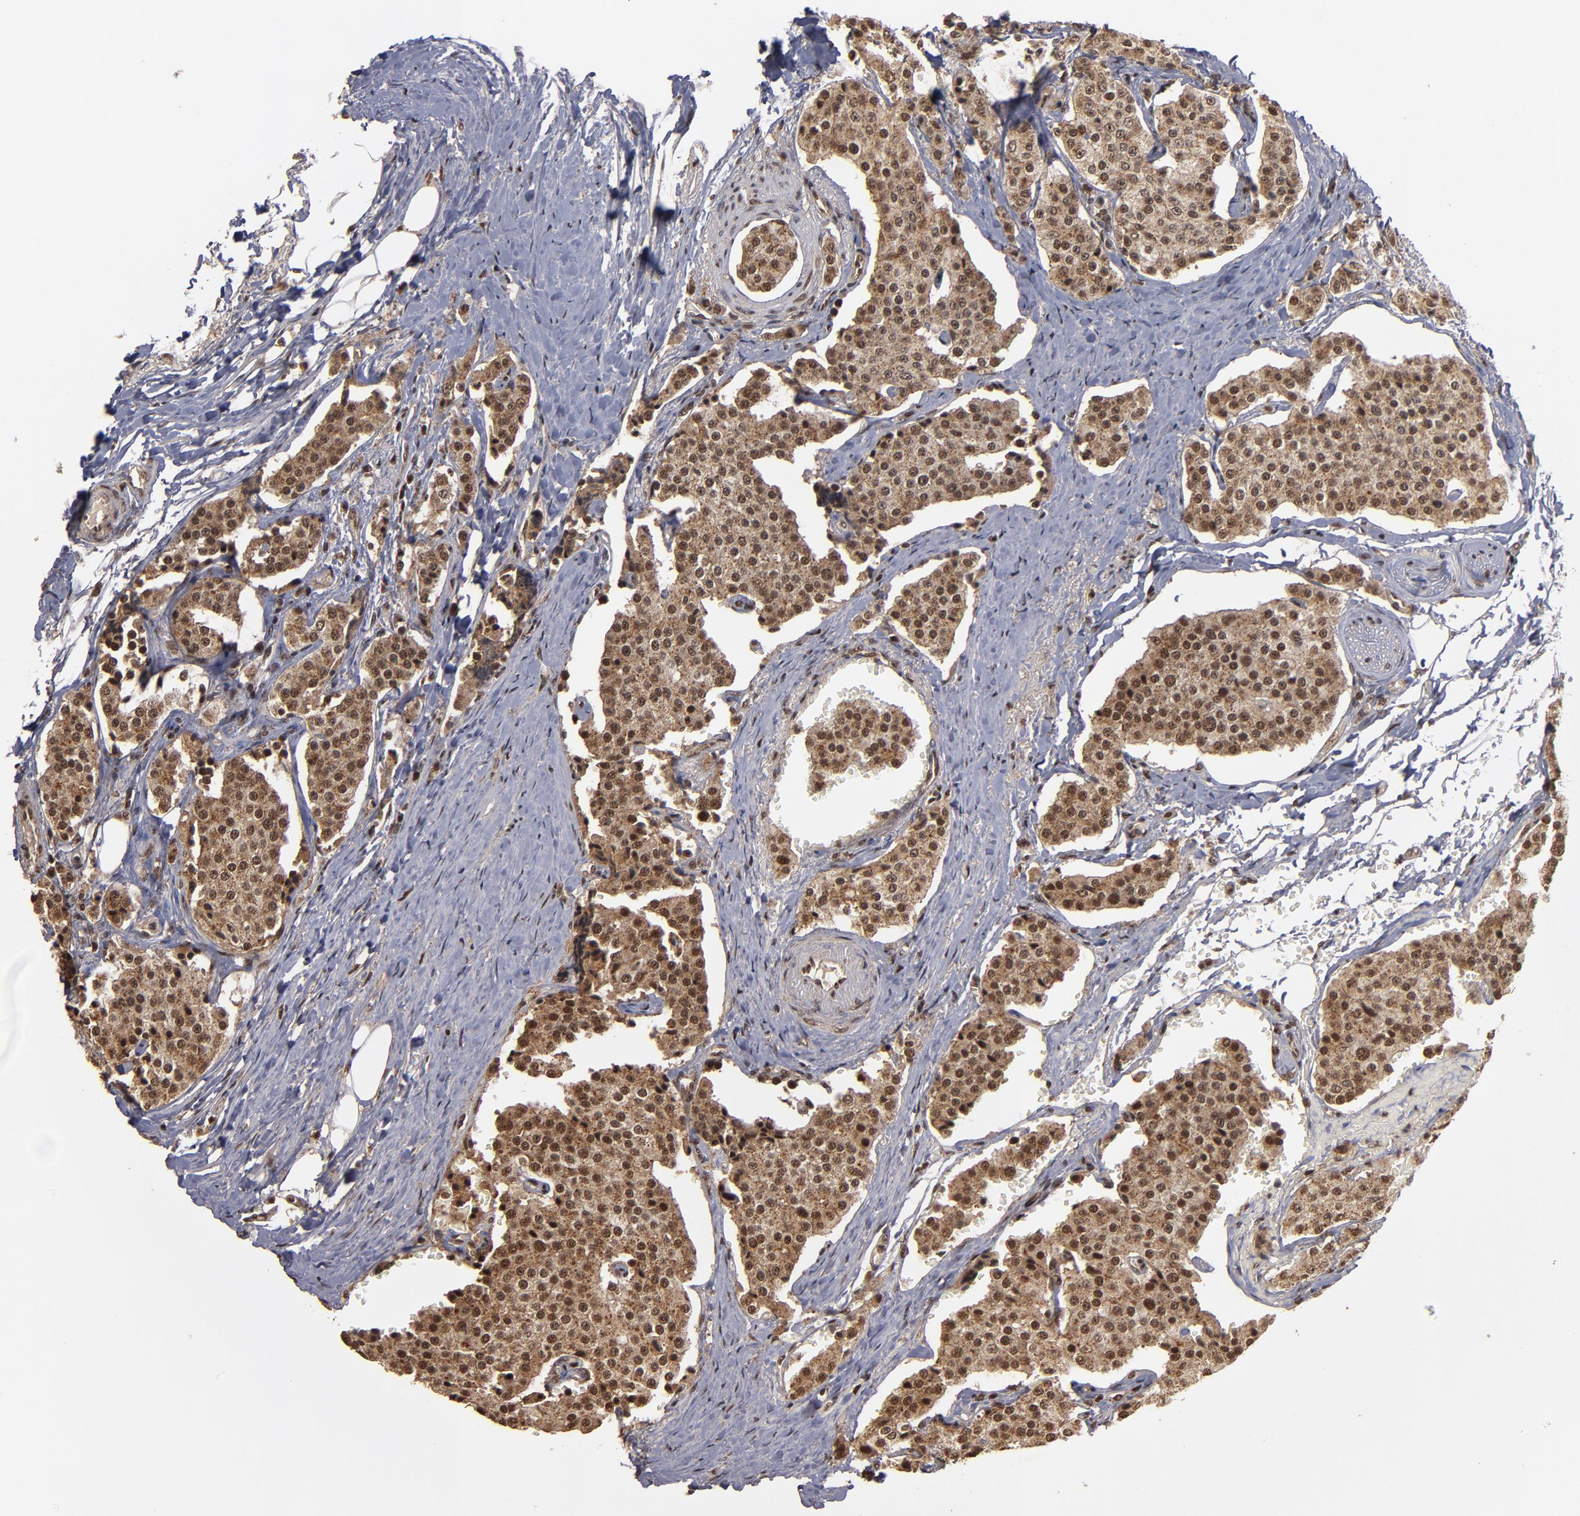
{"staining": {"intensity": "moderate", "quantity": ">75%", "location": "cytoplasmic/membranous,nuclear"}, "tissue": "carcinoid", "cell_type": "Tumor cells", "image_type": "cancer", "snomed": [{"axis": "morphology", "description": "Carcinoid, malignant, NOS"}, {"axis": "topography", "description": "Colon"}], "caption": "DAB (3,3'-diaminobenzidine) immunohistochemical staining of carcinoid (malignant) reveals moderate cytoplasmic/membranous and nuclear protein expression in about >75% of tumor cells.", "gene": "SNW1", "patient": {"sex": "female", "age": 61}}